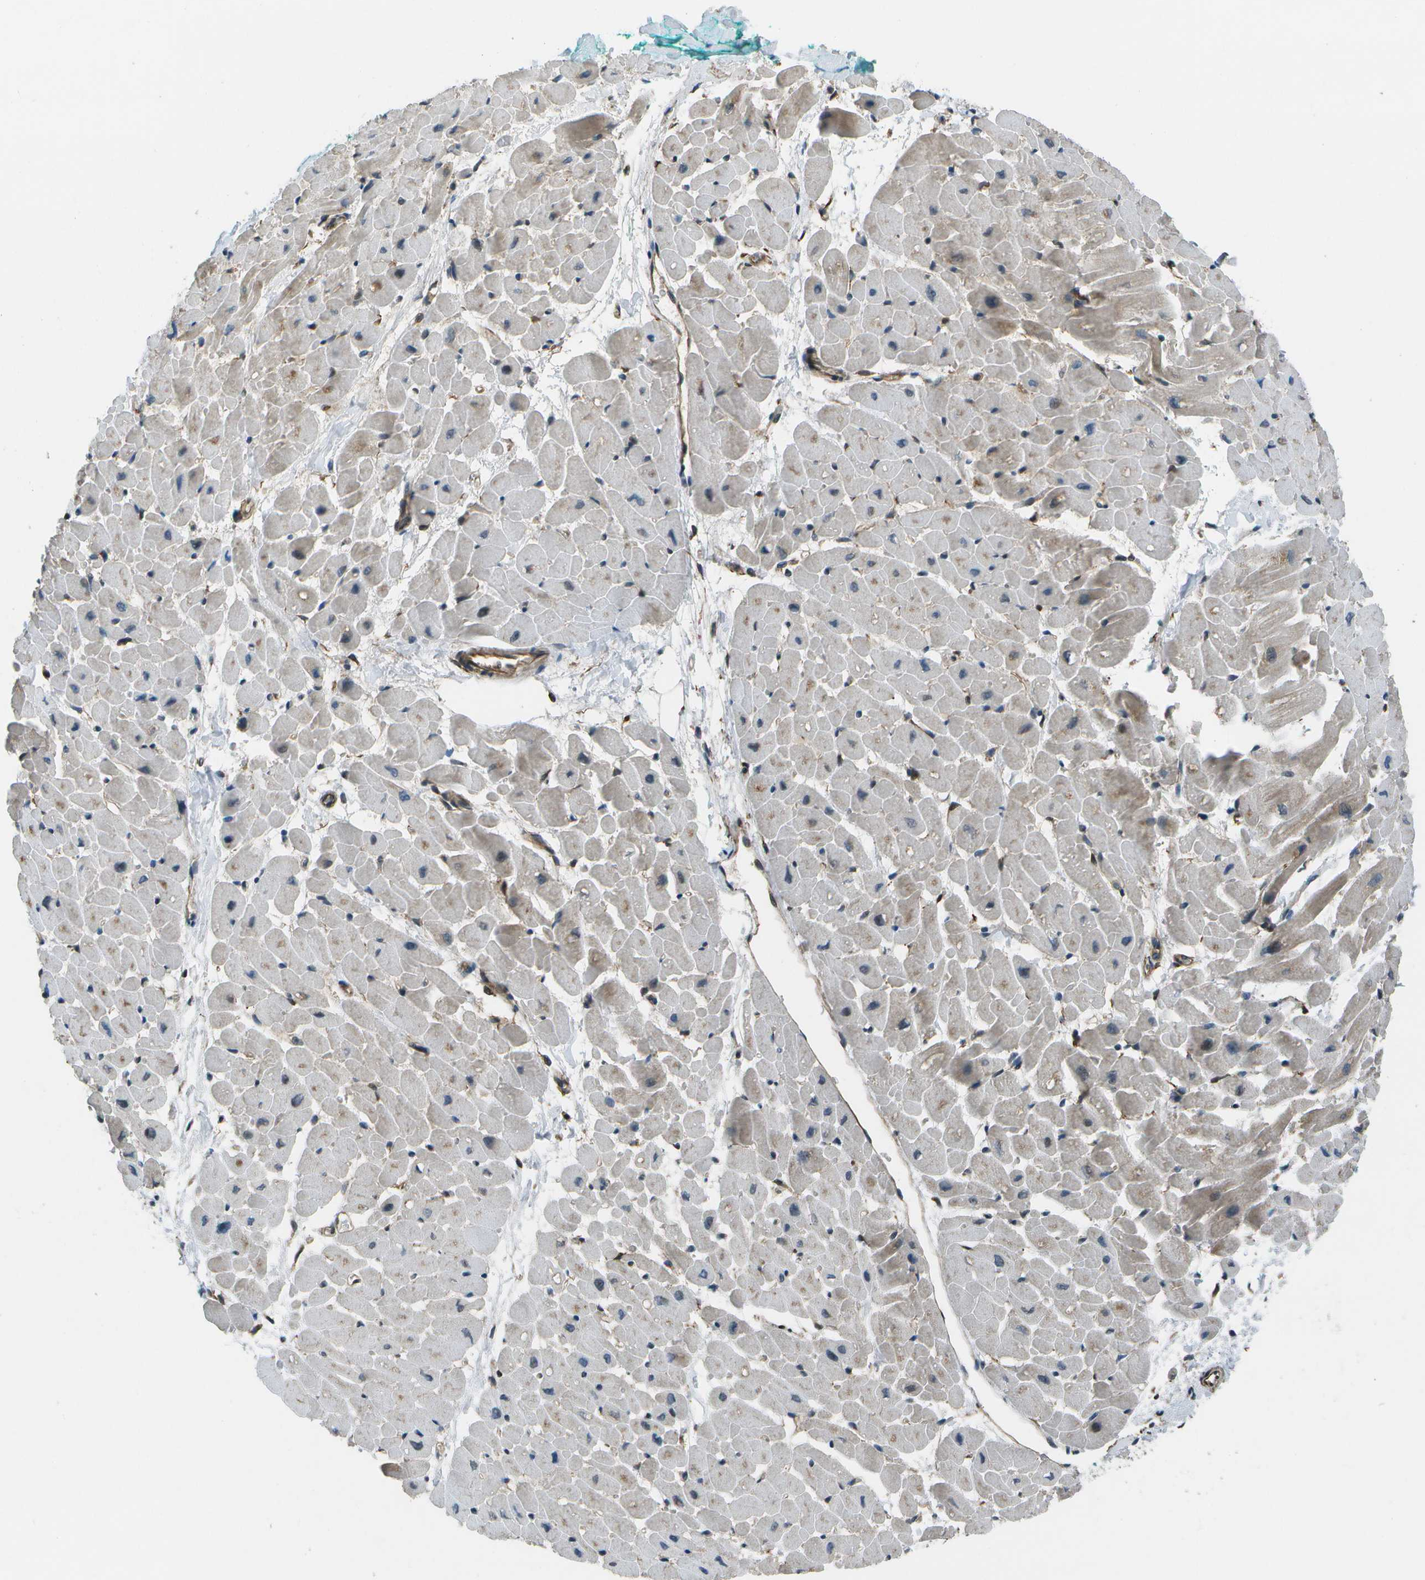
{"staining": {"intensity": "weak", "quantity": "25%-75%", "location": "cytoplasmic/membranous"}, "tissue": "heart muscle", "cell_type": "Cardiomyocytes", "image_type": "normal", "snomed": [{"axis": "morphology", "description": "Normal tissue, NOS"}, {"axis": "topography", "description": "Heart"}], "caption": "Protein expression analysis of benign heart muscle displays weak cytoplasmic/membranous staining in approximately 25%-75% of cardiomyocytes. Nuclei are stained in blue.", "gene": "EIF2AK1", "patient": {"sex": "male", "age": 45}}